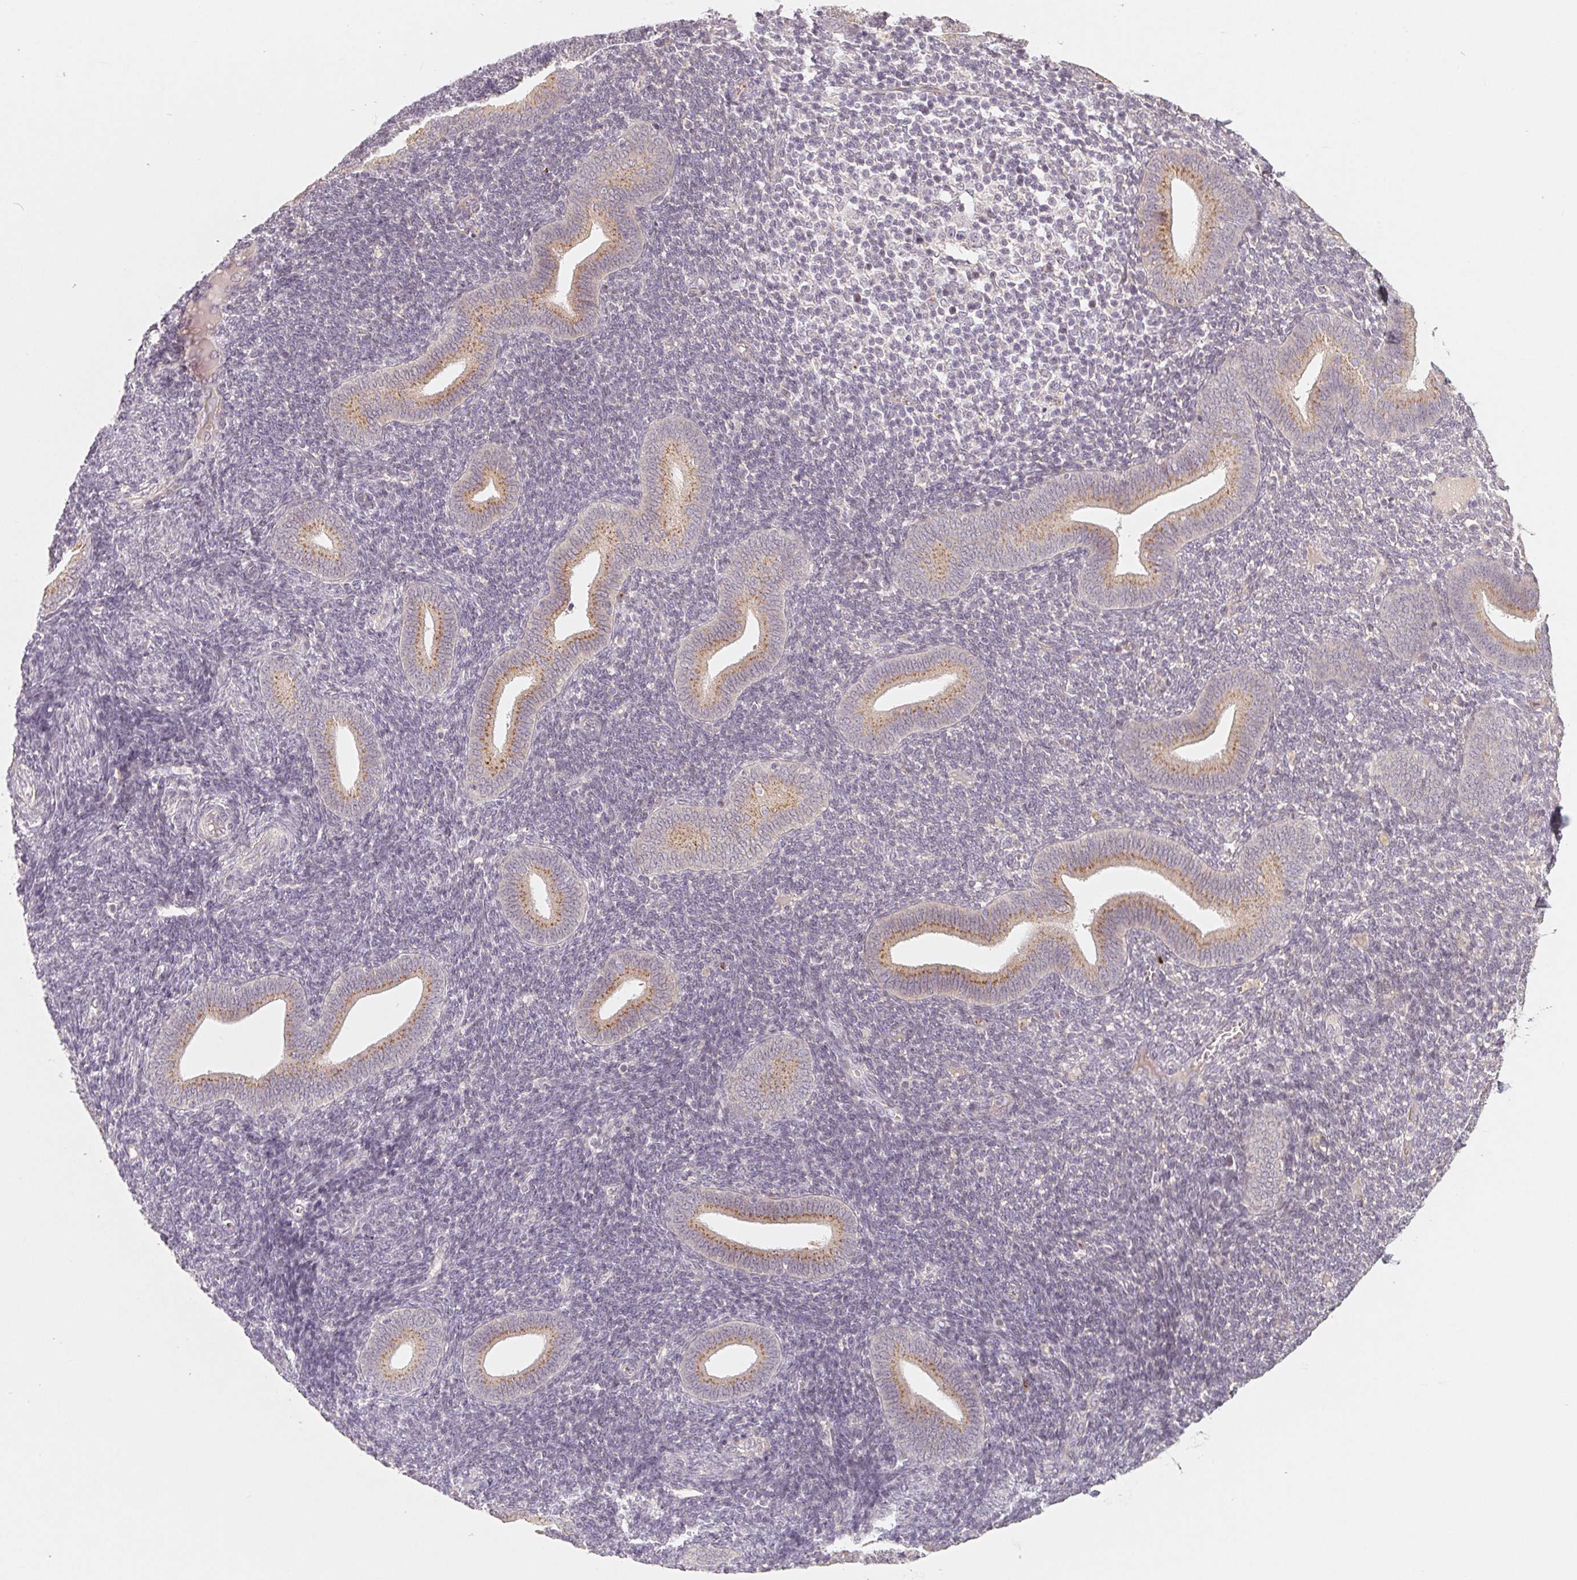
{"staining": {"intensity": "negative", "quantity": "none", "location": "none"}, "tissue": "endometrium", "cell_type": "Cells in endometrial stroma", "image_type": "normal", "snomed": [{"axis": "morphology", "description": "Normal tissue, NOS"}, {"axis": "topography", "description": "Endometrium"}], "caption": "Immunohistochemistry (IHC) of normal human endometrium shows no positivity in cells in endometrial stroma.", "gene": "TMSB15B", "patient": {"sex": "female", "age": 25}}